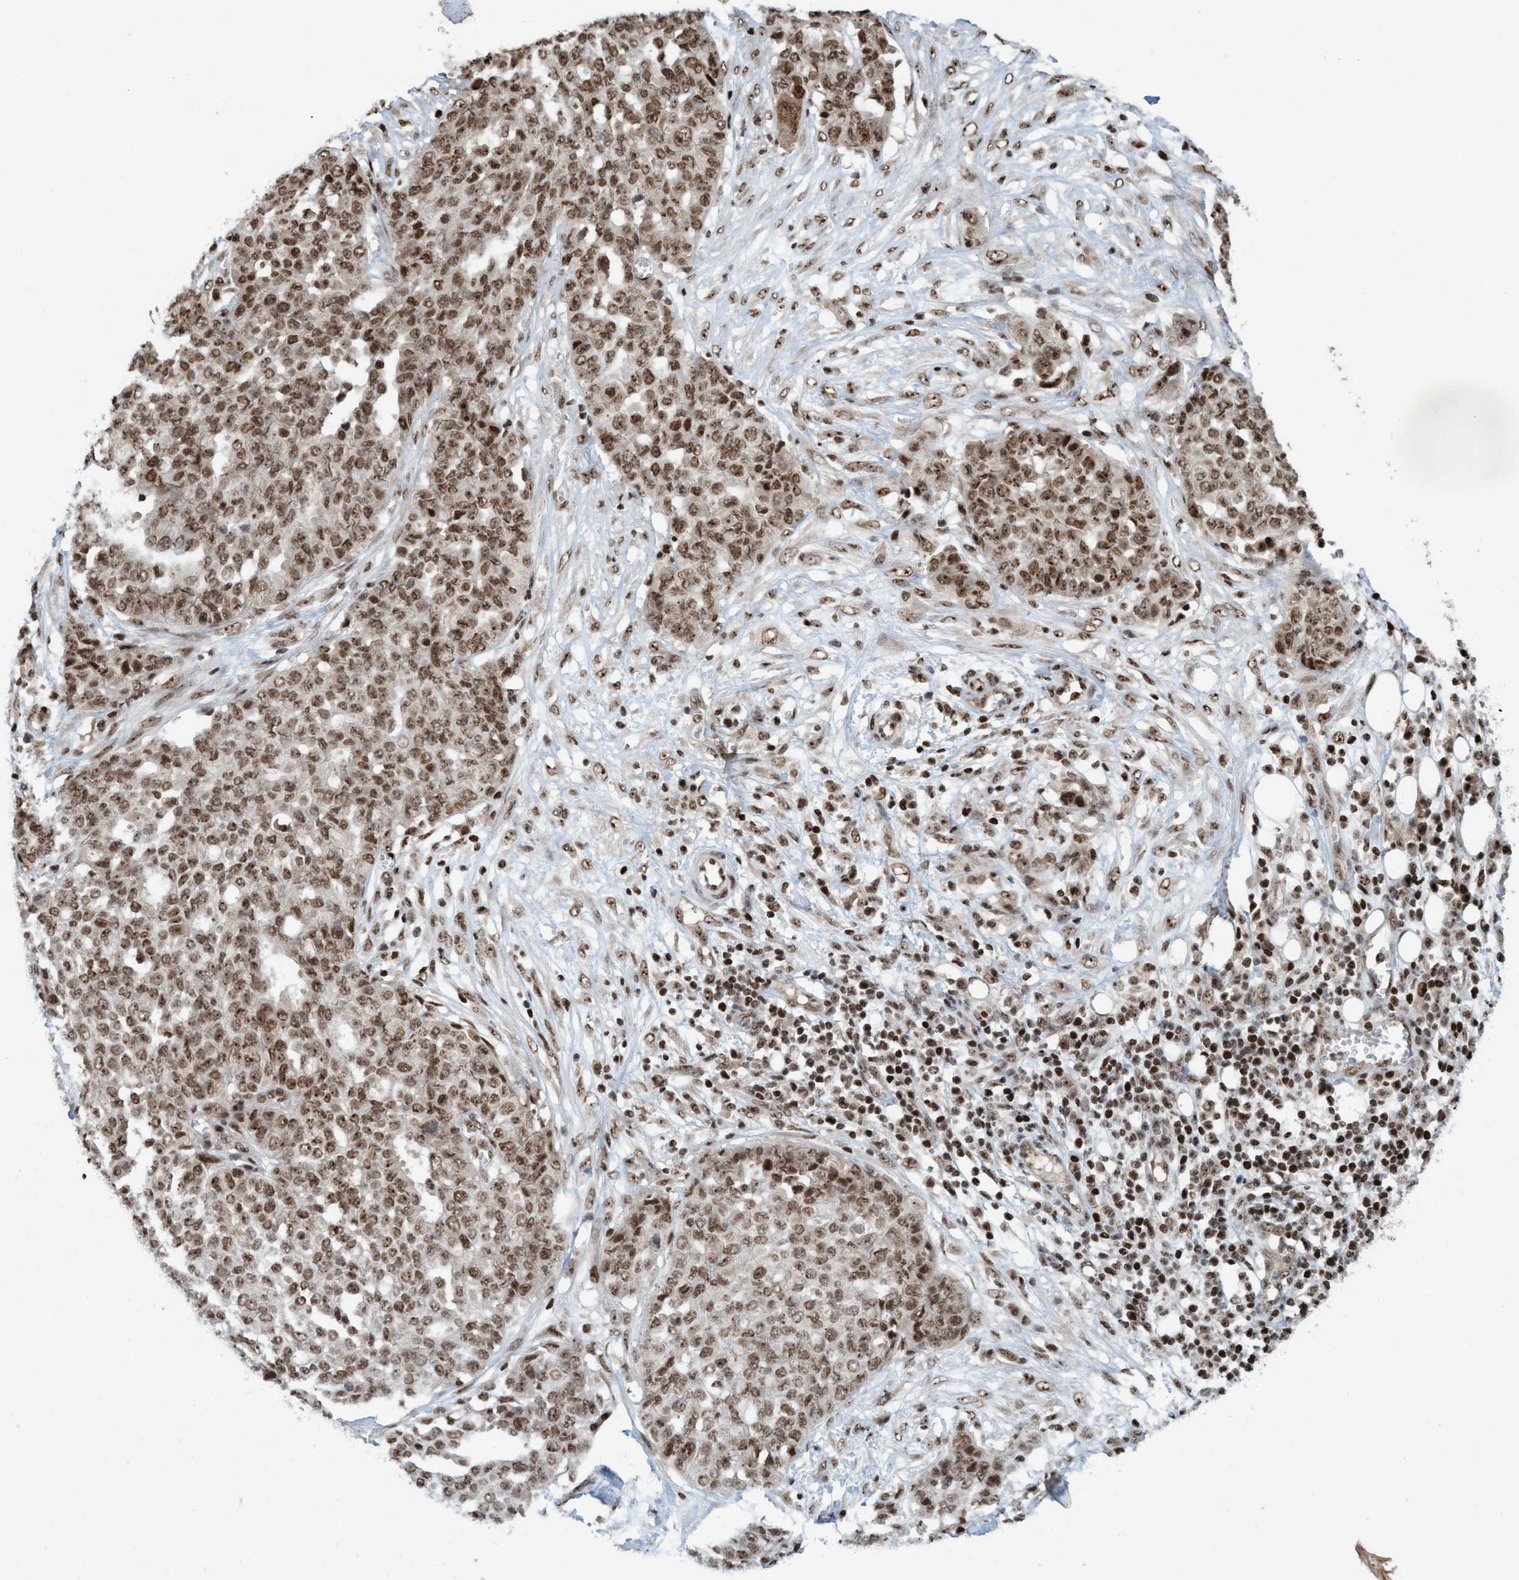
{"staining": {"intensity": "moderate", "quantity": ">75%", "location": "nuclear"}, "tissue": "ovarian cancer", "cell_type": "Tumor cells", "image_type": "cancer", "snomed": [{"axis": "morphology", "description": "Cystadenocarcinoma, serous, NOS"}, {"axis": "topography", "description": "Soft tissue"}, {"axis": "topography", "description": "Ovary"}], "caption": "The photomicrograph reveals a brown stain indicating the presence of a protein in the nuclear of tumor cells in ovarian cancer (serous cystadenocarcinoma). (Stains: DAB in brown, nuclei in blue, Microscopy: brightfield microscopy at high magnification).", "gene": "SMCR8", "patient": {"sex": "female", "age": 57}}